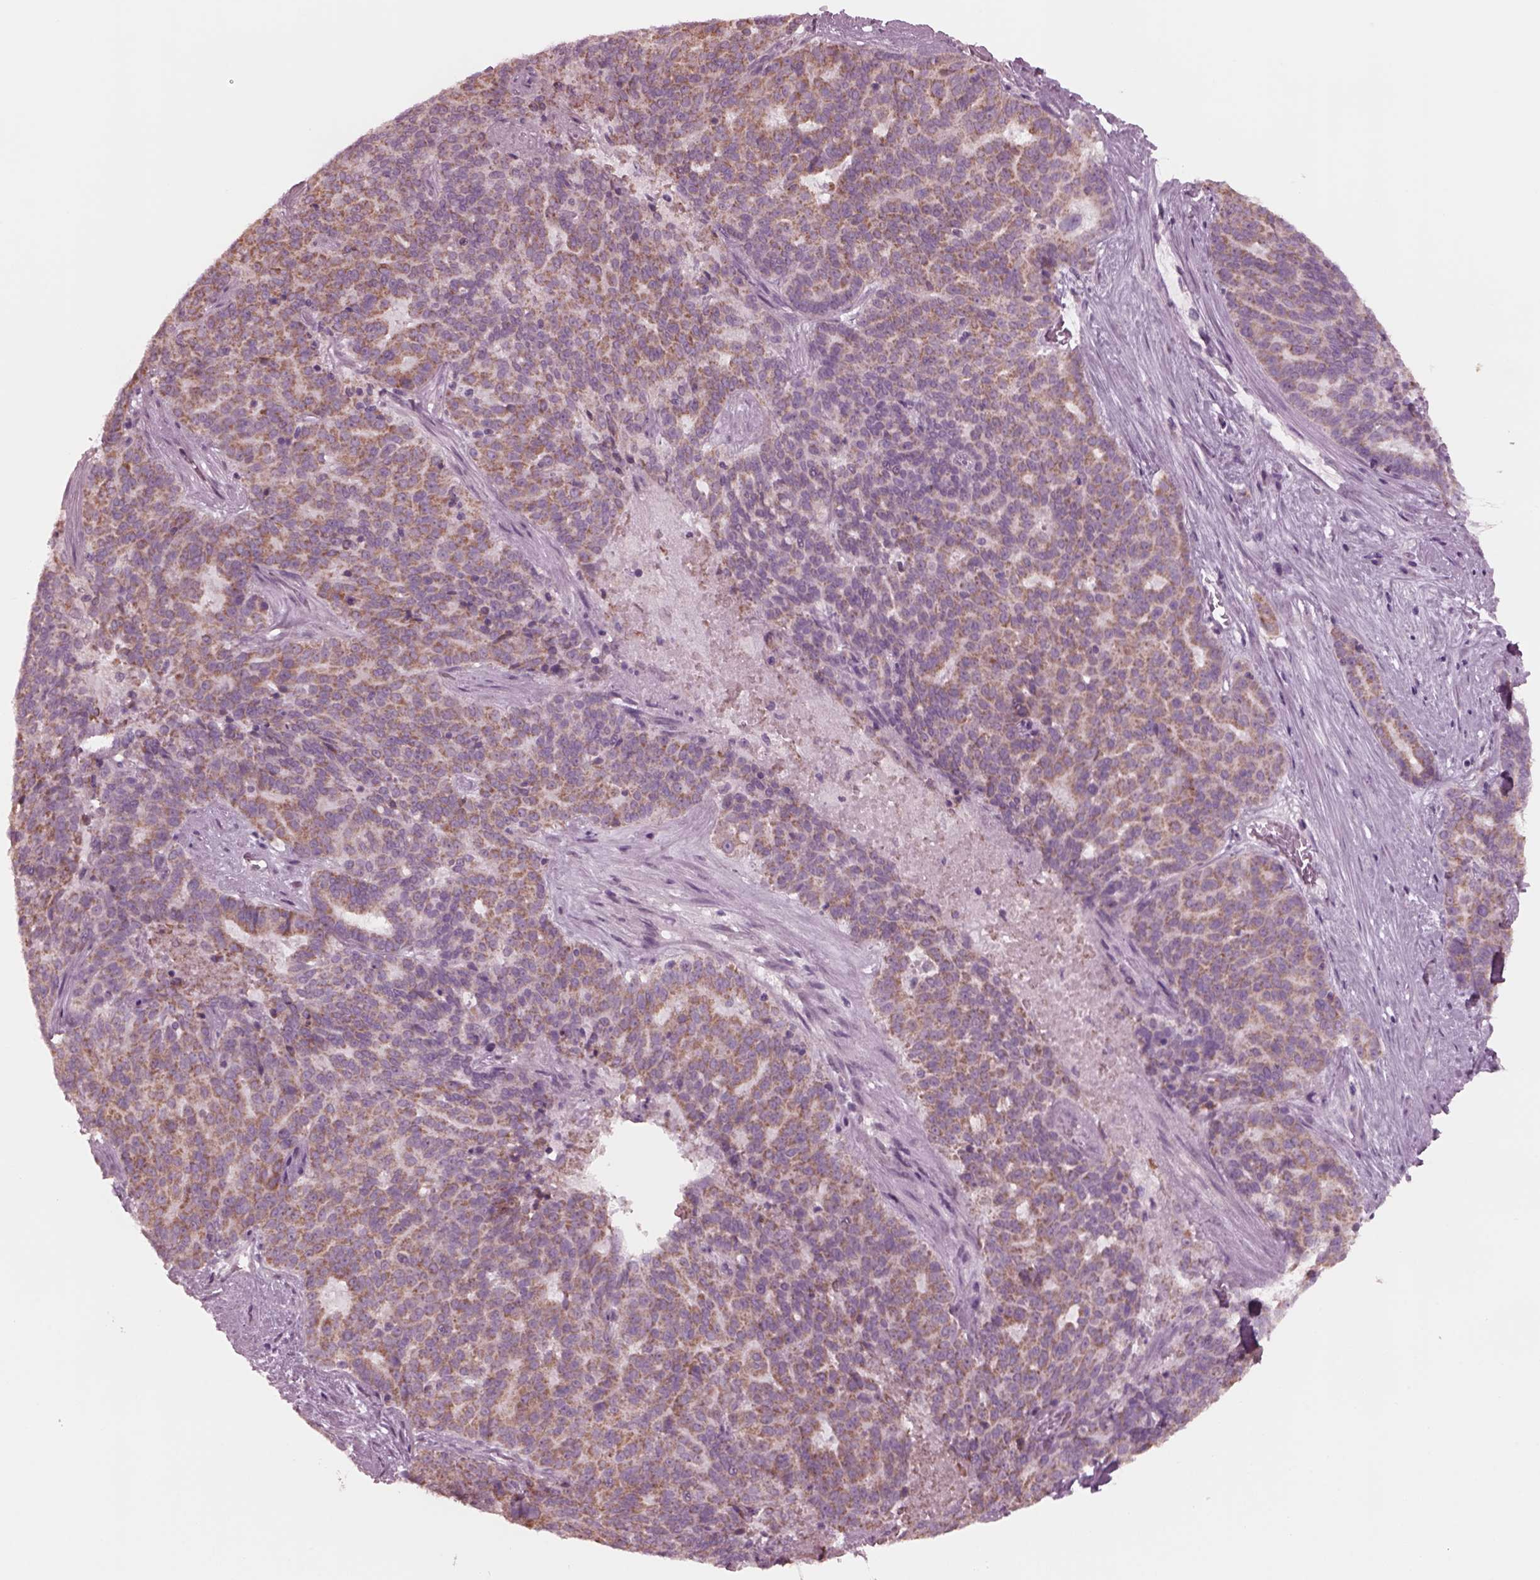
{"staining": {"intensity": "moderate", "quantity": "25%-75%", "location": "cytoplasmic/membranous"}, "tissue": "liver cancer", "cell_type": "Tumor cells", "image_type": "cancer", "snomed": [{"axis": "morphology", "description": "Cholangiocarcinoma"}, {"axis": "topography", "description": "Liver"}], "caption": "Immunohistochemical staining of liver cholangiocarcinoma shows moderate cytoplasmic/membranous protein positivity in approximately 25%-75% of tumor cells. Using DAB (3,3'-diaminobenzidine) (brown) and hematoxylin (blue) stains, captured at high magnification using brightfield microscopy.", "gene": "CELSR3", "patient": {"sex": "female", "age": 47}}